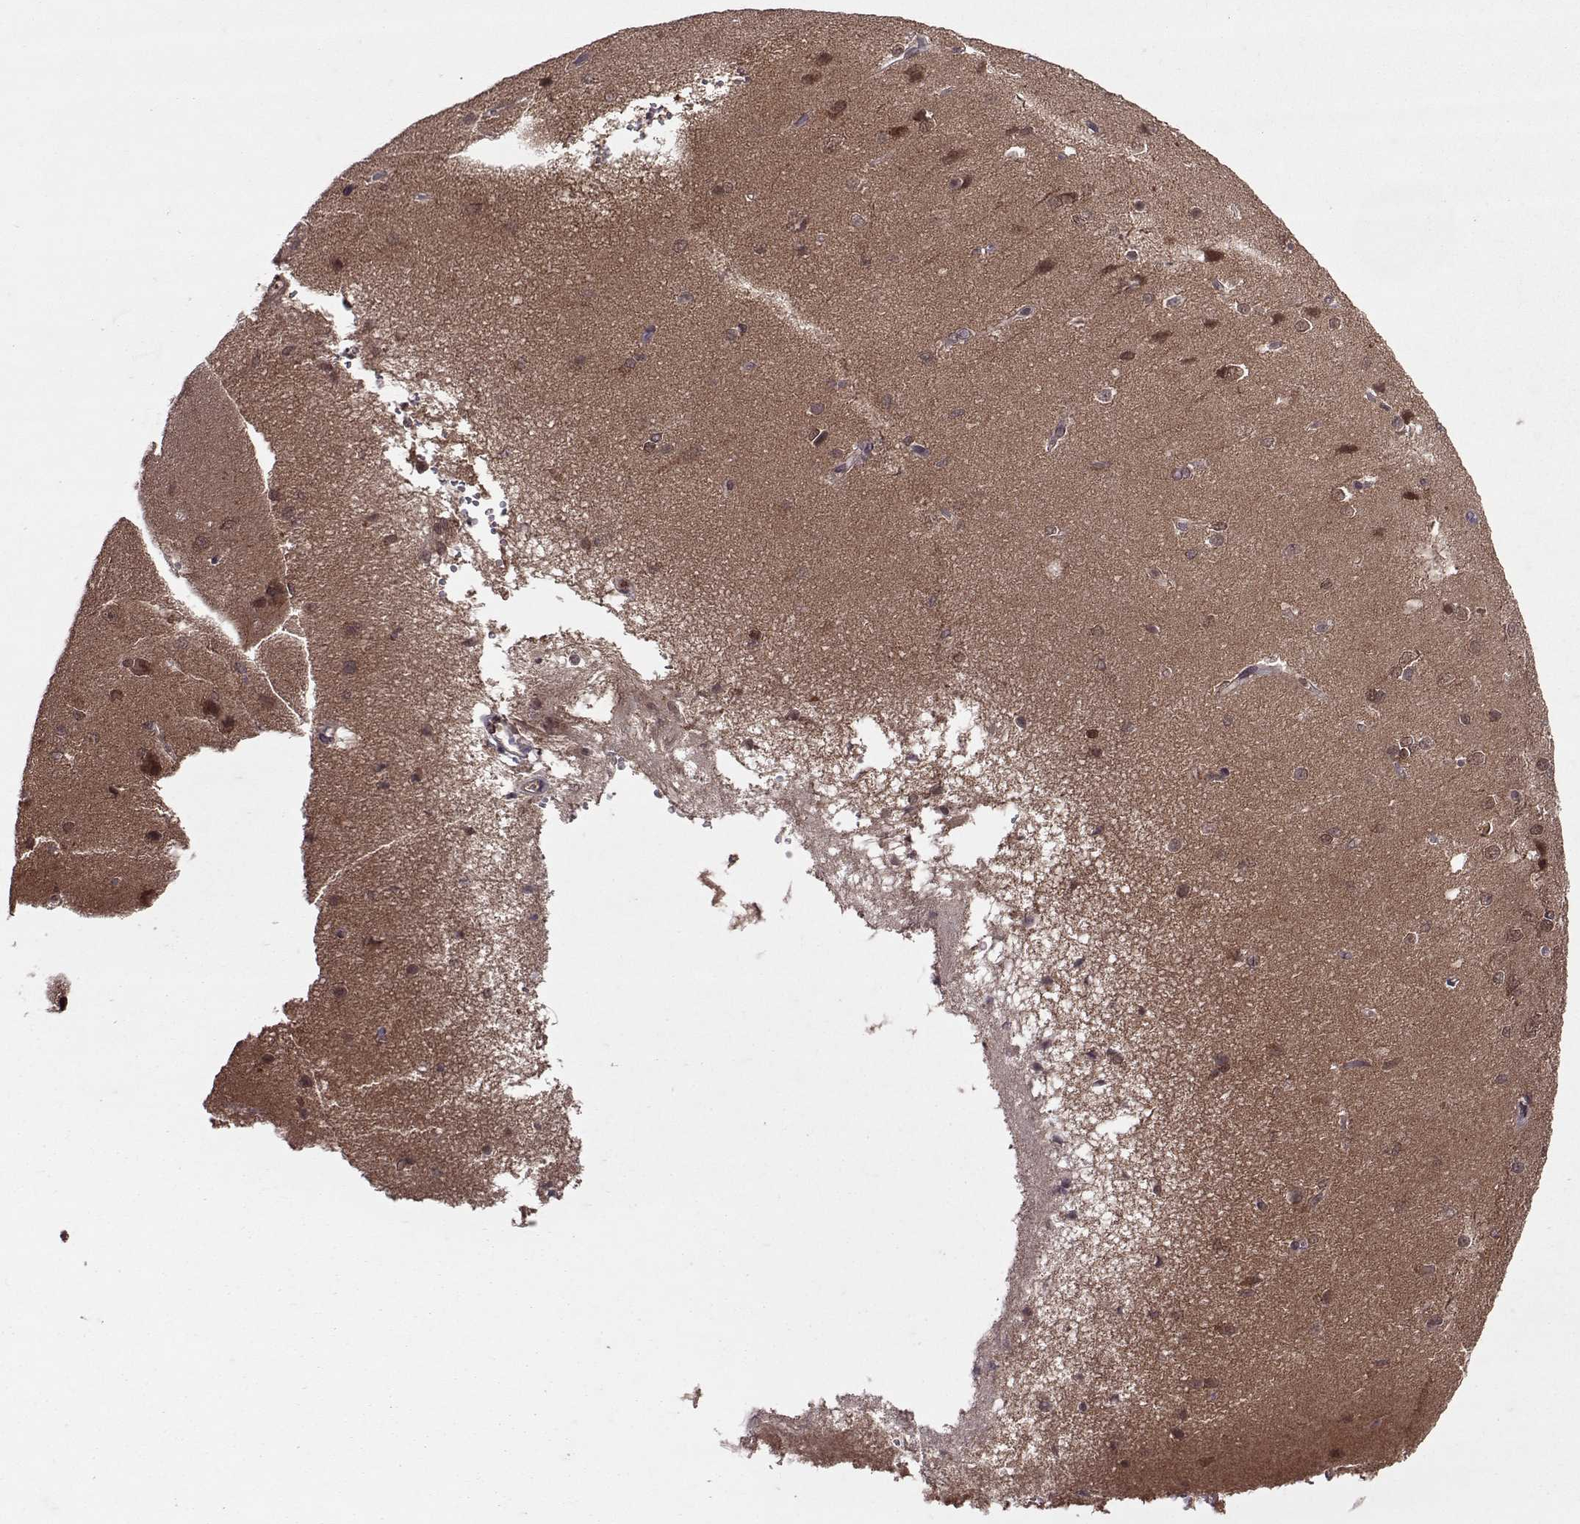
{"staining": {"intensity": "negative", "quantity": "none", "location": "none"}, "tissue": "cerebral cortex", "cell_type": "Endothelial cells", "image_type": "normal", "snomed": [{"axis": "morphology", "description": "Normal tissue, NOS"}, {"axis": "topography", "description": "Cerebral cortex"}], "caption": "A high-resolution micrograph shows immunohistochemistry (IHC) staining of normal cerebral cortex, which exhibits no significant positivity in endothelial cells. Nuclei are stained in blue.", "gene": "PPP2R2A", "patient": {"sex": "male", "age": 37}}